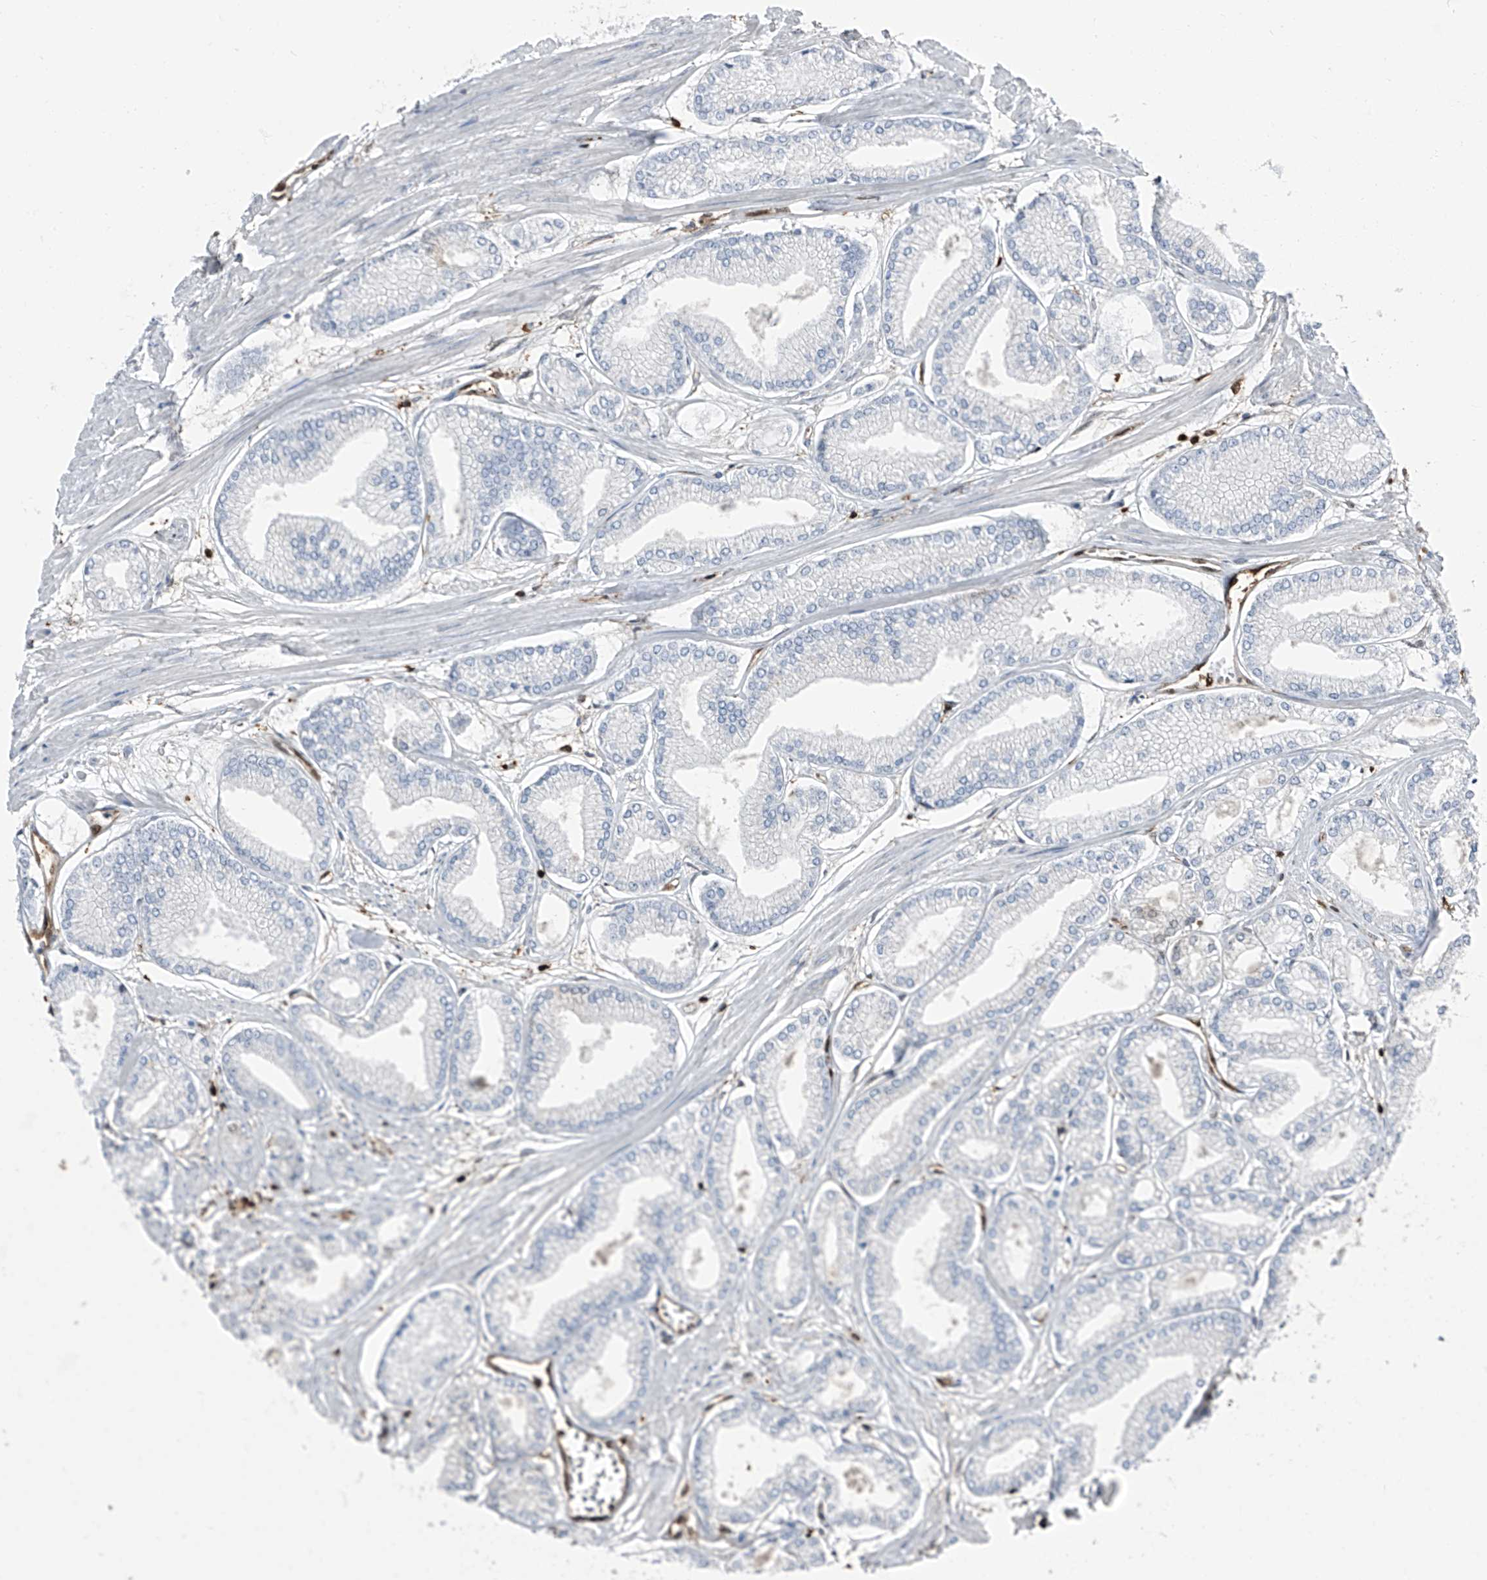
{"staining": {"intensity": "negative", "quantity": "none", "location": "none"}, "tissue": "prostate cancer", "cell_type": "Tumor cells", "image_type": "cancer", "snomed": [{"axis": "morphology", "description": "Adenocarcinoma, Low grade"}, {"axis": "topography", "description": "Prostate"}], "caption": "Histopathology image shows no significant protein expression in tumor cells of prostate low-grade adenocarcinoma.", "gene": "PSMB10", "patient": {"sex": "male", "age": 52}}